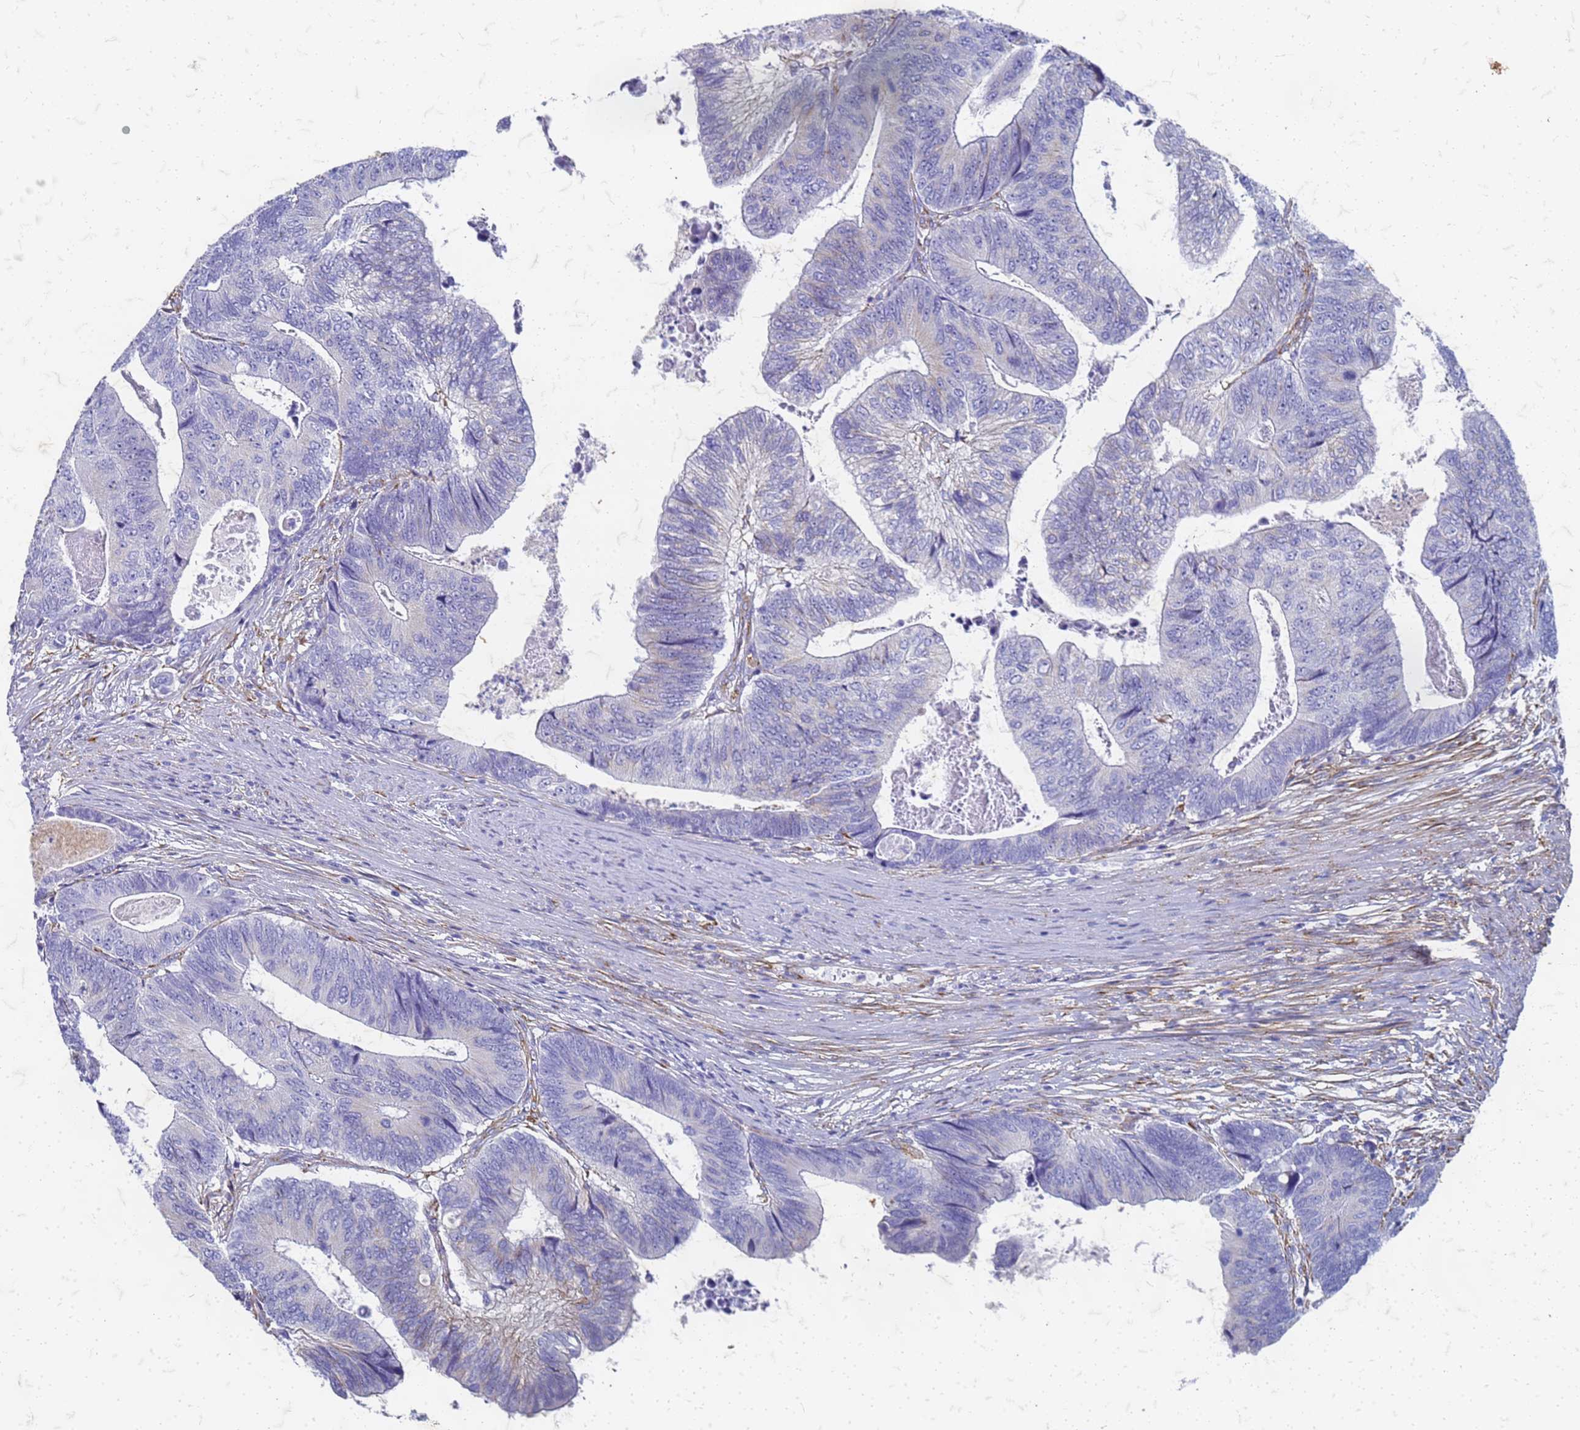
{"staining": {"intensity": "negative", "quantity": "none", "location": "none"}, "tissue": "colorectal cancer", "cell_type": "Tumor cells", "image_type": "cancer", "snomed": [{"axis": "morphology", "description": "Adenocarcinoma, NOS"}, {"axis": "topography", "description": "Colon"}], "caption": "Photomicrograph shows no protein positivity in tumor cells of colorectal cancer tissue.", "gene": "TRIM64B", "patient": {"sex": "female", "age": 67}}